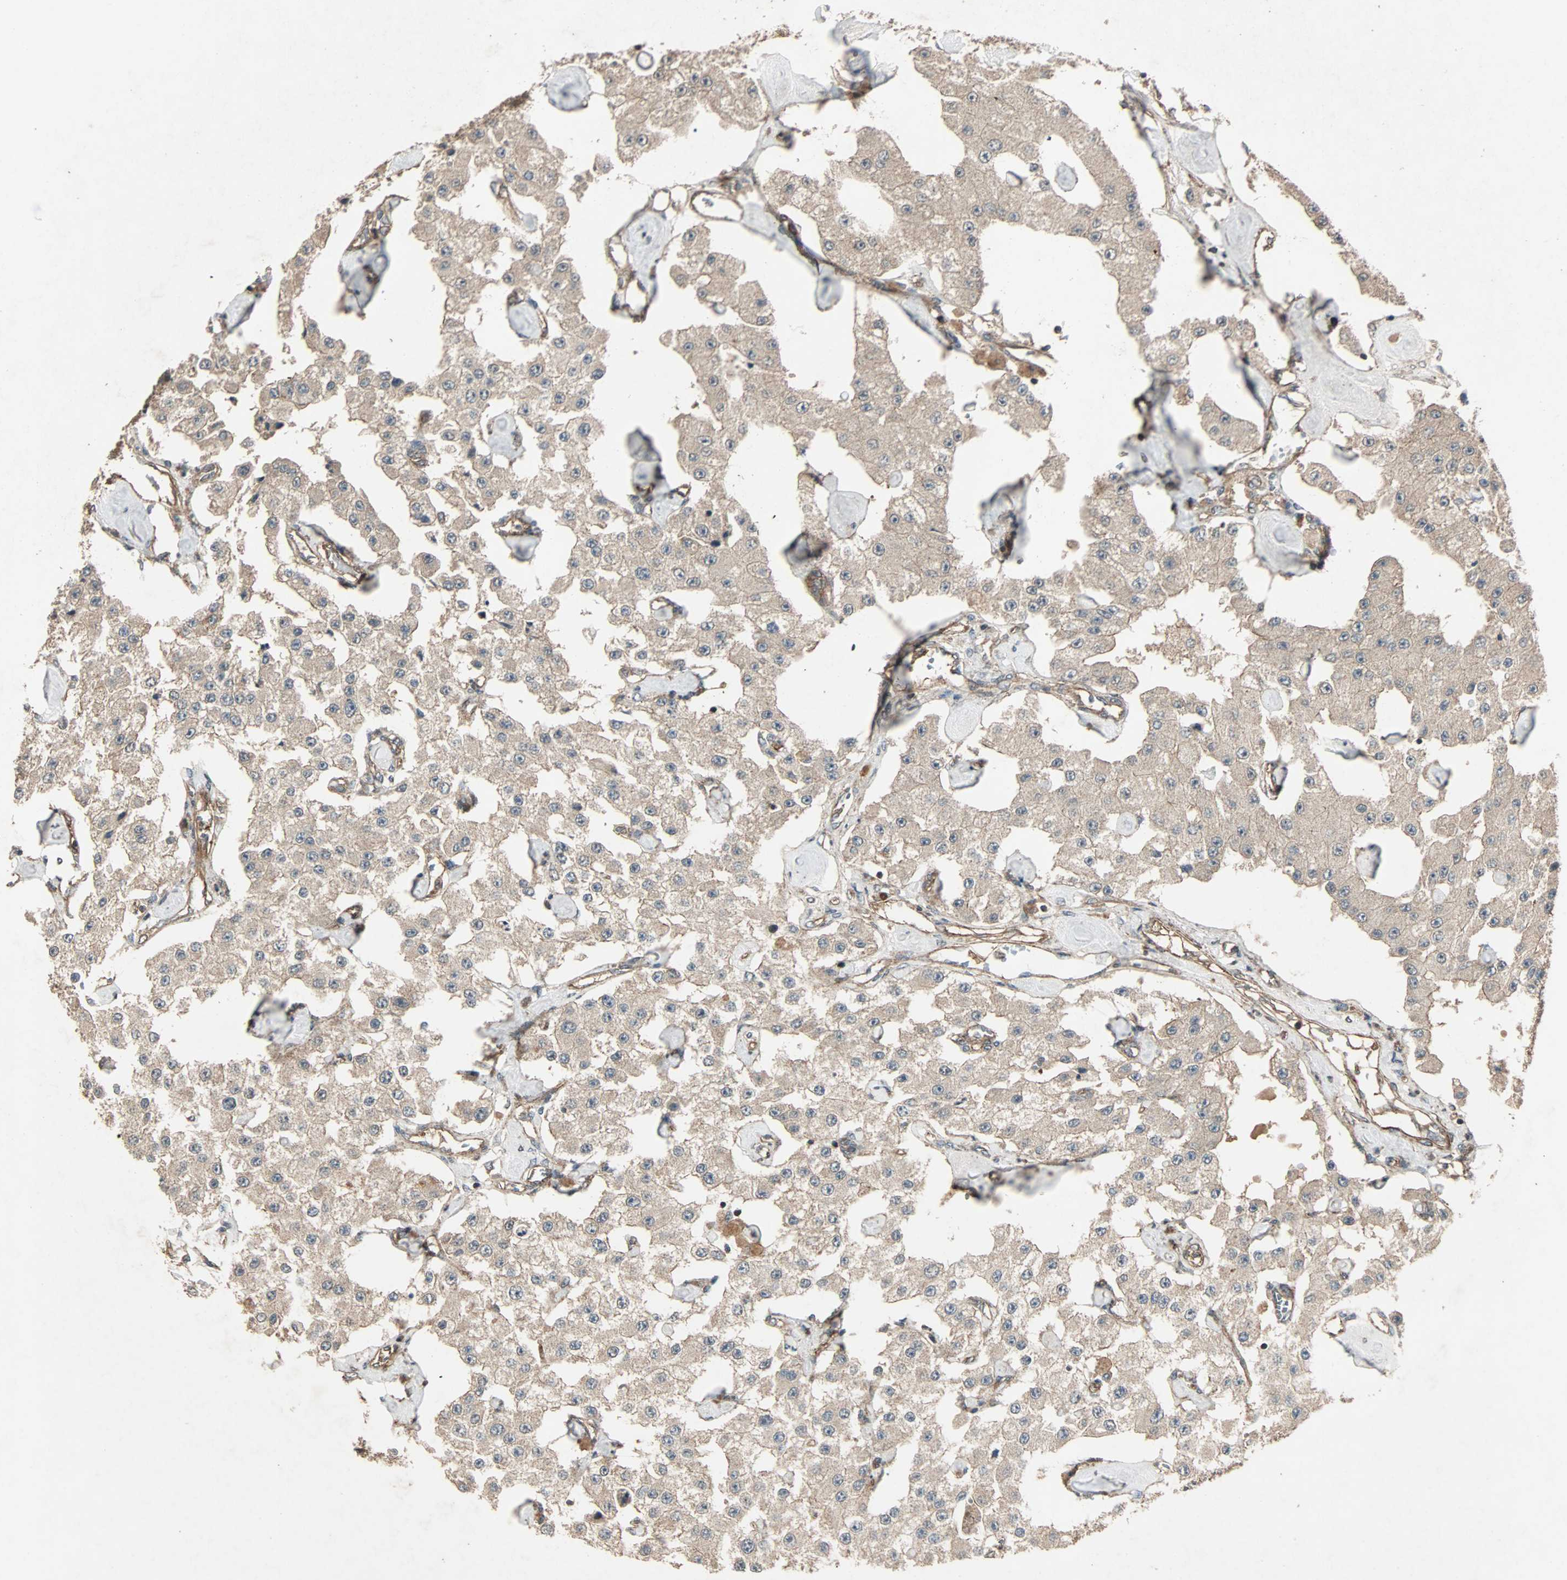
{"staining": {"intensity": "weak", "quantity": ">75%", "location": "cytoplasmic/membranous"}, "tissue": "carcinoid", "cell_type": "Tumor cells", "image_type": "cancer", "snomed": [{"axis": "morphology", "description": "Carcinoid, malignant, NOS"}, {"axis": "topography", "description": "Pancreas"}], "caption": "Immunohistochemical staining of carcinoid shows low levels of weak cytoplasmic/membranous expression in about >75% of tumor cells.", "gene": "GCK", "patient": {"sex": "male", "age": 41}}